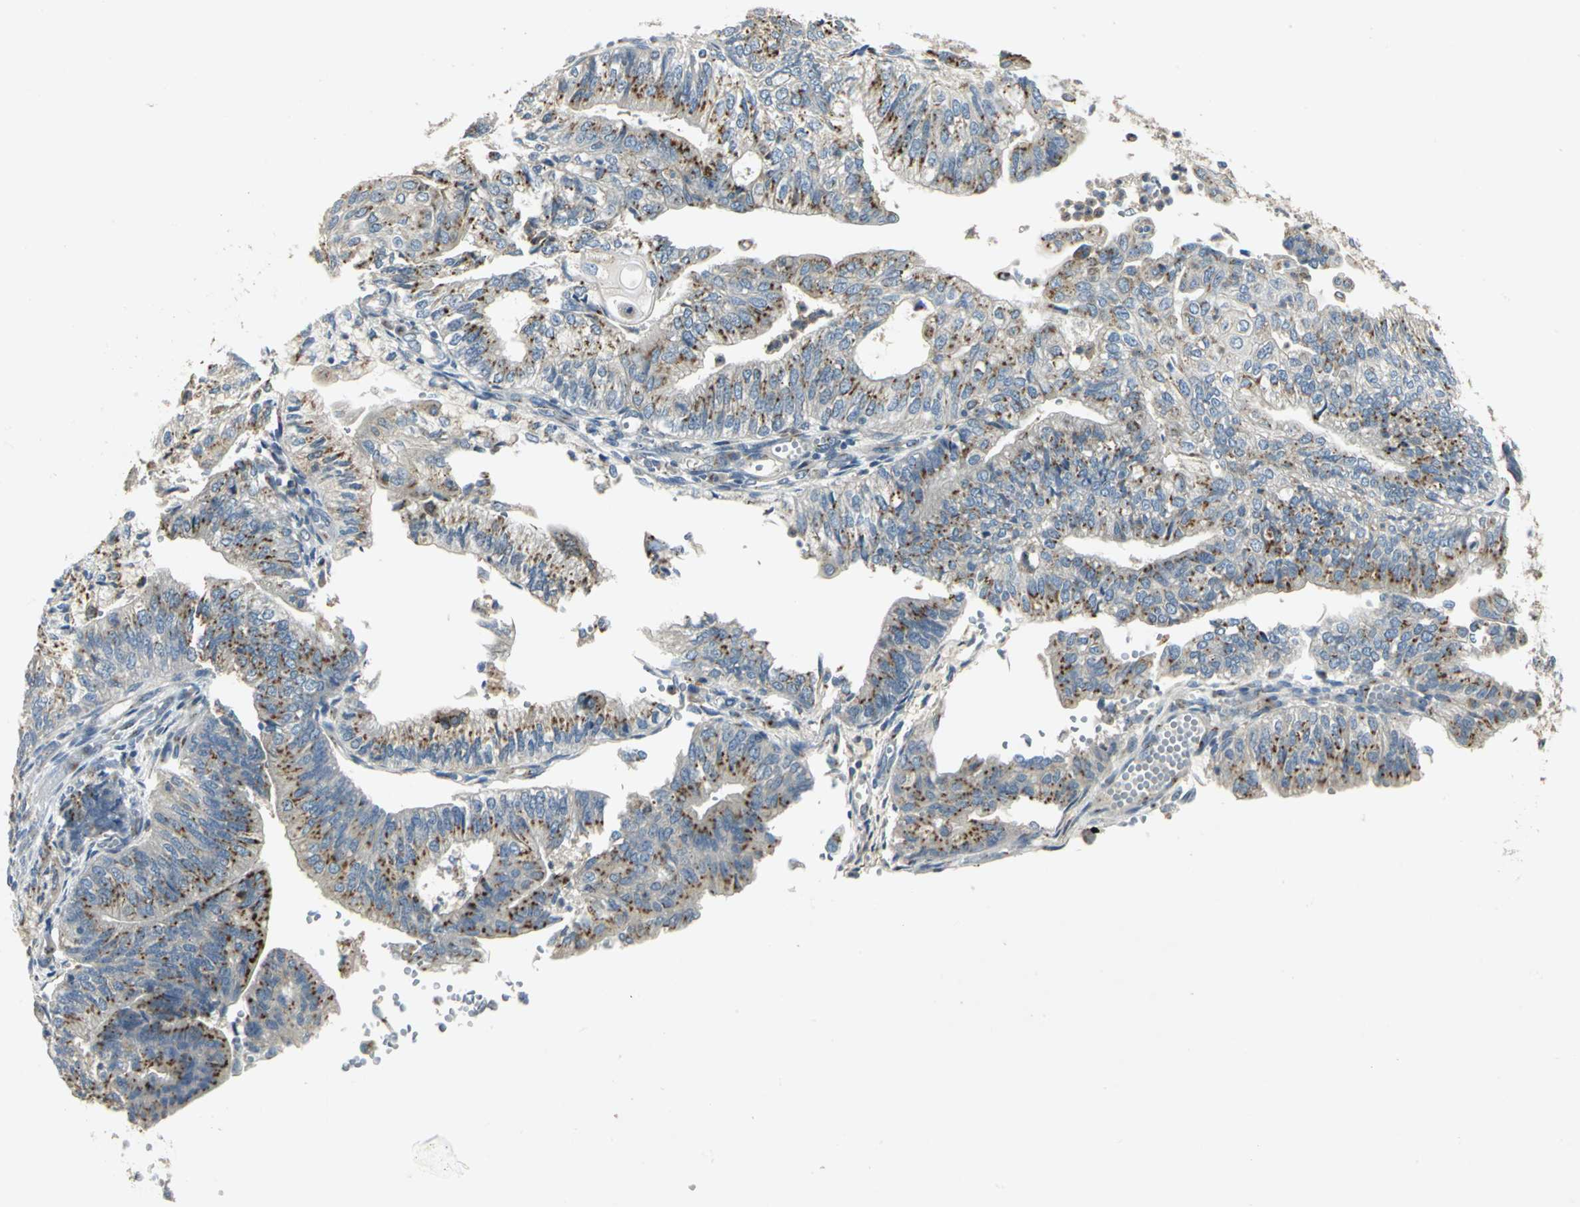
{"staining": {"intensity": "moderate", "quantity": ">75%", "location": "cytoplasmic/membranous"}, "tissue": "endometrial cancer", "cell_type": "Tumor cells", "image_type": "cancer", "snomed": [{"axis": "morphology", "description": "Adenocarcinoma, NOS"}, {"axis": "topography", "description": "Endometrium"}], "caption": "Endometrial adenocarcinoma tissue reveals moderate cytoplasmic/membranous staining in approximately >75% of tumor cells, visualized by immunohistochemistry. (DAB IHC with brightfield microscopy, high magnification).", "gene": "TM9SF2", "patient": {"sex": "female", "age": 59}}